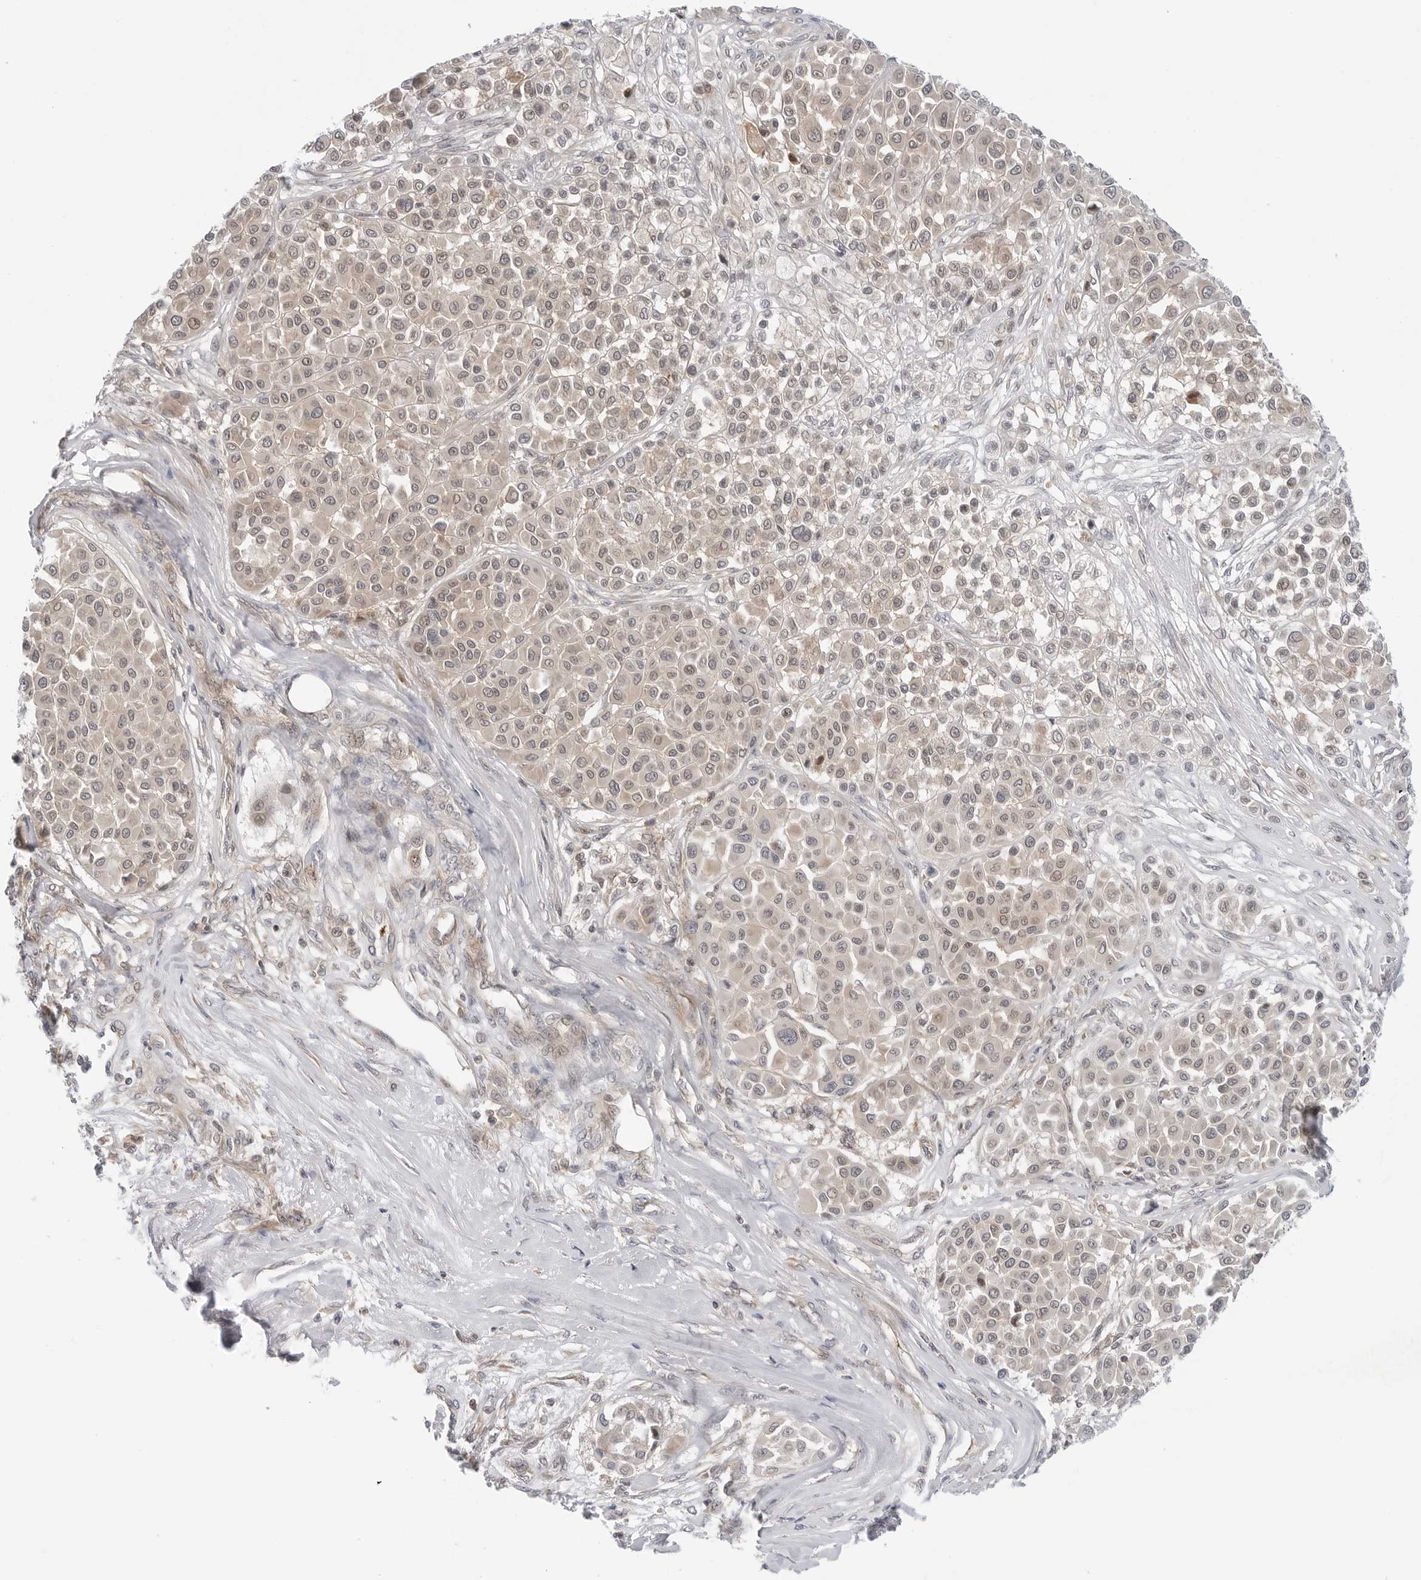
{"staining": {"intensity": "negative", "quantity": "none", "location": "none"}, "tissue": "melanoma", "cell_type": "Tumor cells", "image_type": "cancer", "snomed": [{"axis": "morphology", "description": "Malignant melanoma, Metastatic site"}, {"axis": "topography", "description": "Soft tissue"}], "caption": "A high-resolution micrograph shows immunohistochemistry (IHC) staining of malignant melanoma (metastatic site), which displays no significant positivity in tumor cells.", "gene": "STXBP3", "patient": {"sex": "male", "age": 41}}